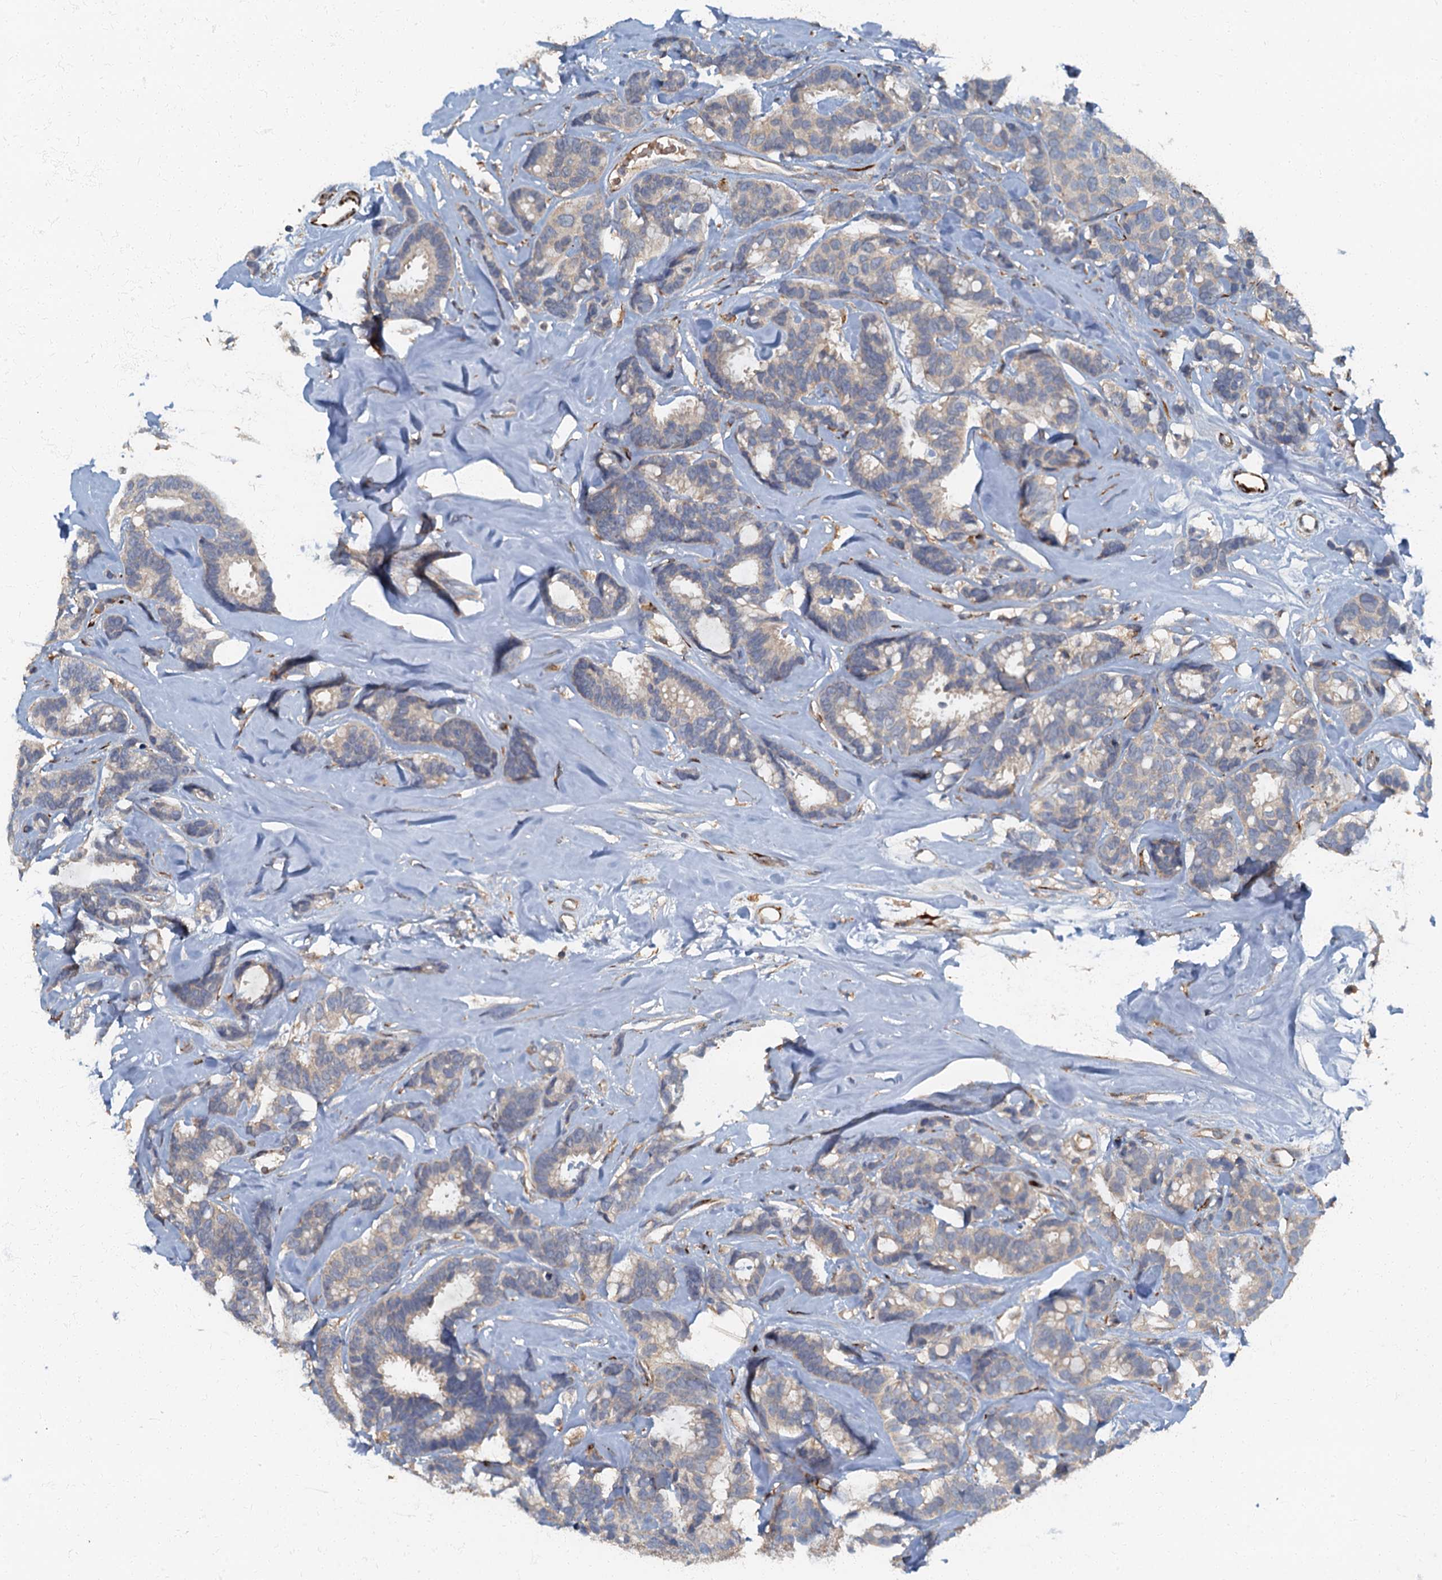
{"staining": {"intensity": "negative", "quantity": "none", "location": "none"}, "tissue": "breast cancer", "cell_type": "Tumor cells", "image_type": "cancer", "snomed": [{"axis": "morphology", "description": "Duct carcinoma"}, {"axis": "topography", "description": "Breast"}], "caption": "Image shows no significant protein staining in tumor cells of breast cancer (invasive ductal carcinoma).", "gene": "ARL11", "patient": {"sex": "female", "age": 87}}